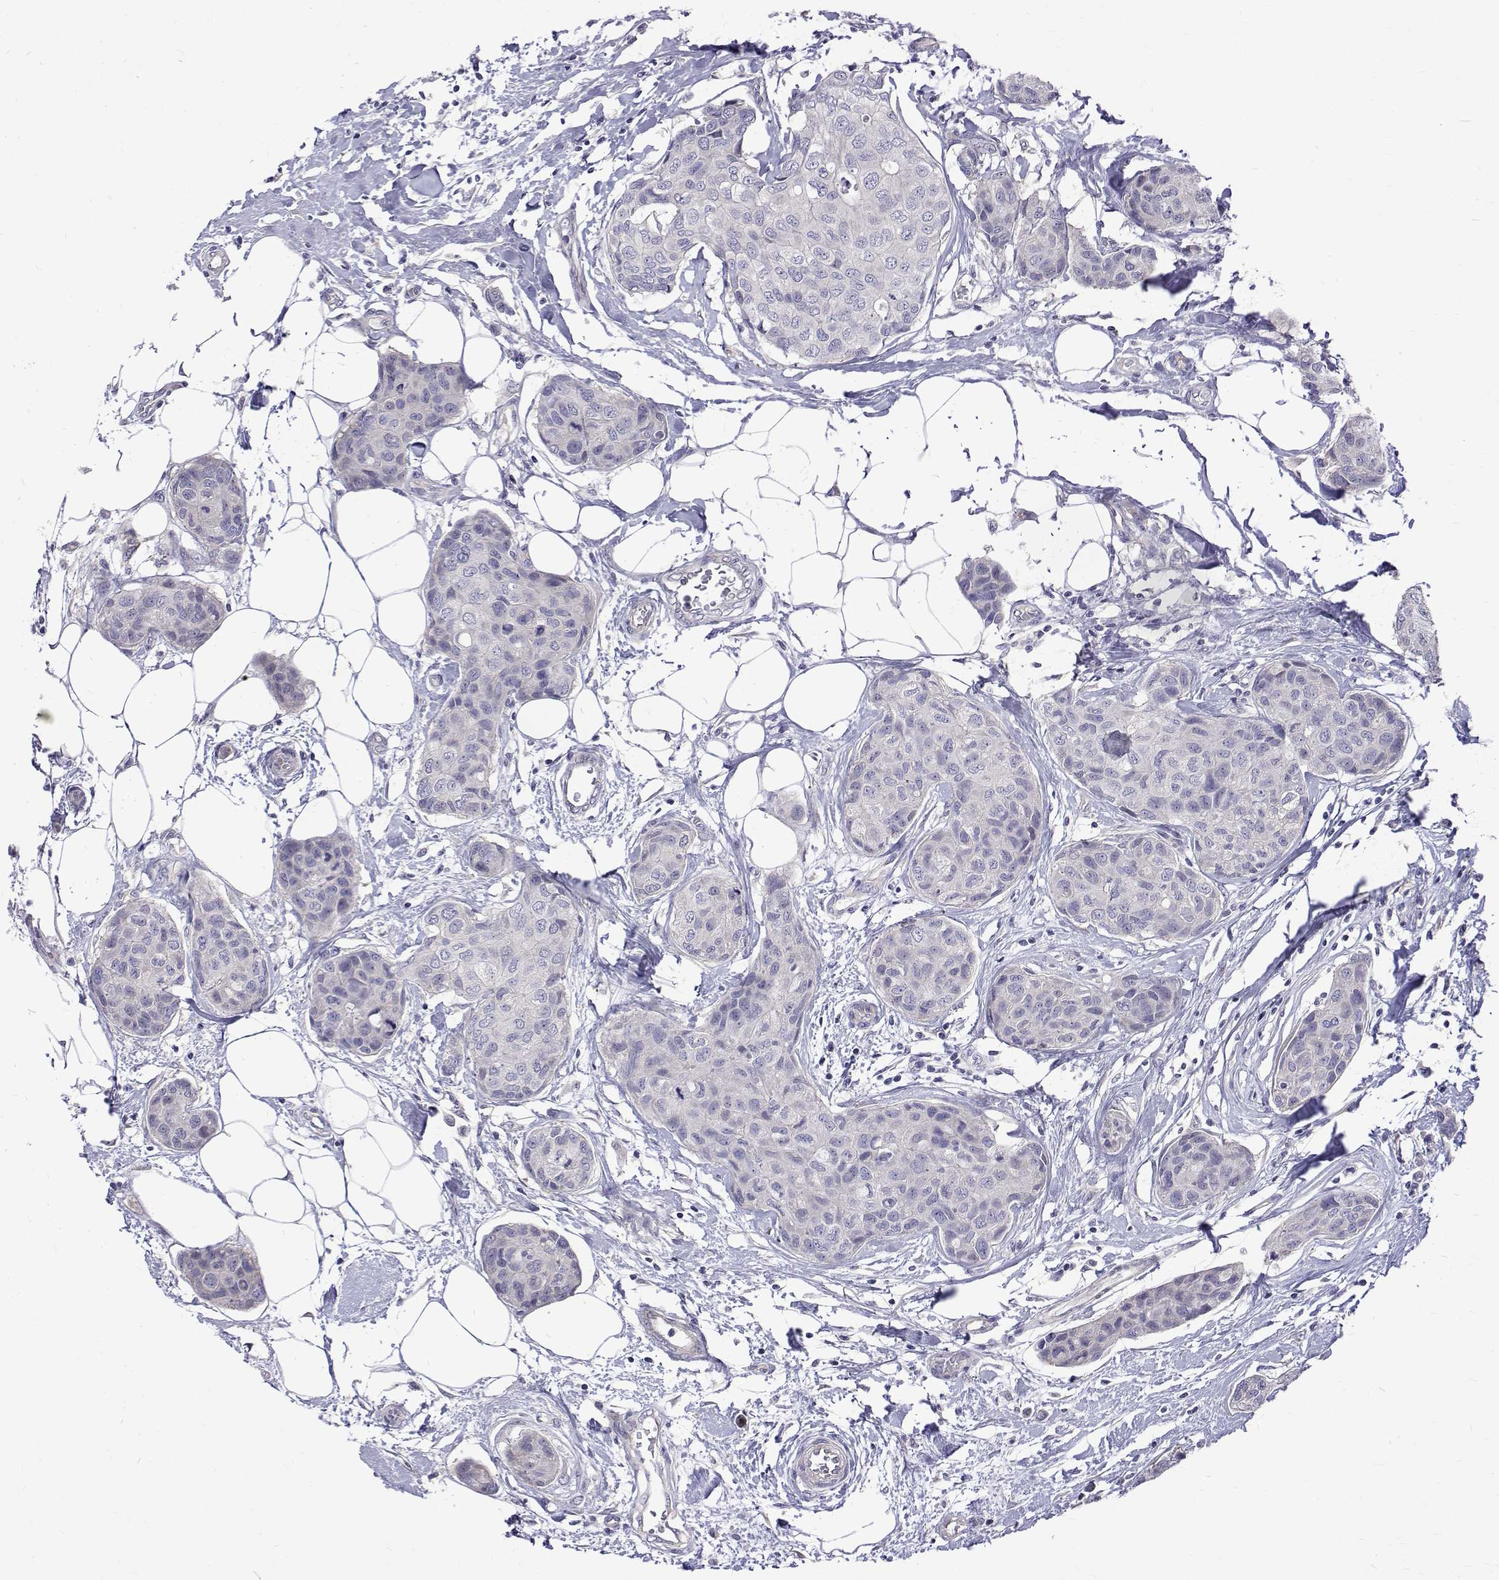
{"staining": {"intensity": "negative", "quantity": "none", "location": "none"}, "tissue": "breast cancer", "cell_type": "Tumor cells", "image_type": "cancer", "snomed": [{"axis": "morphology", "description": "Duct carcinoma"}, {"axis": "topography", "description": "Breast"}], "caption": "The image shows no significant expression in tumor cells of breast intraductal carcinoma.", "gene": "PADI1", "patient": {"sex": "female", "age": 80}}